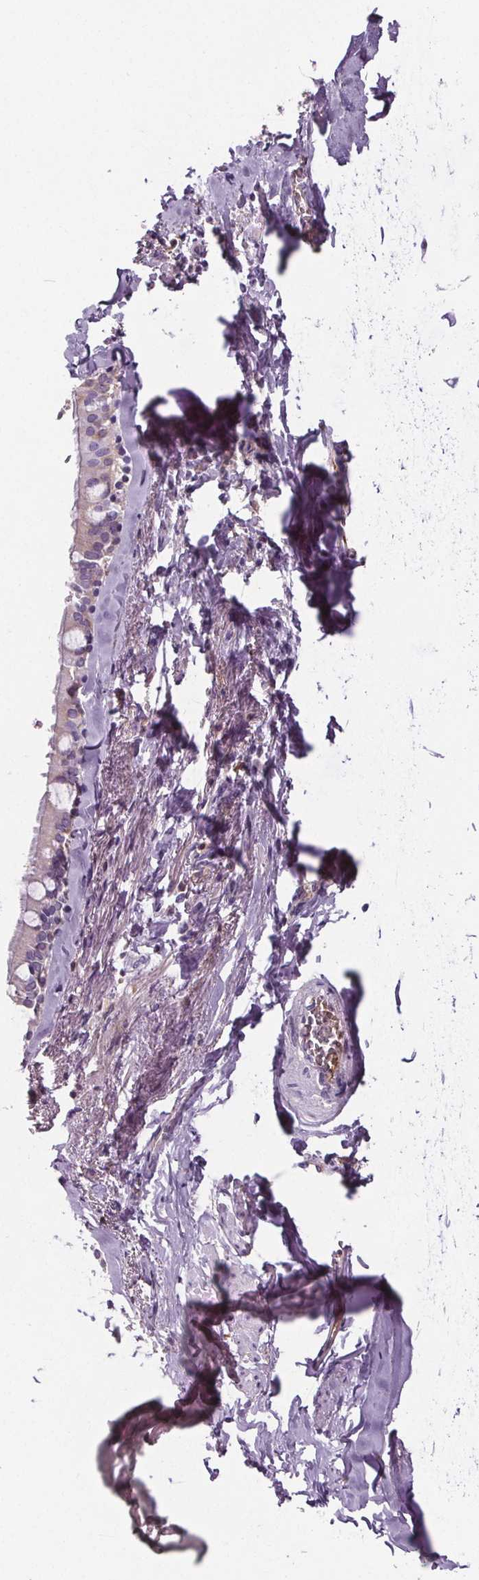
{"staining": {"intensity": "negative", "quantity": "none", "location": "none"}, "tissue": "adipose tissue", "cell_type": "Adipocytes", "image_type": "normal", "snomed": [{"axis": "morphology", "description": "Normal tissue, NOS"}, {"axis": "topography", "description": "Cartilage tissue"}, {"axis": "topography", "description": "Bronchus"}, {"axis": "topography", "description": "Peripheral nerve tissue"}], "caption": "Adipose tissue was stained to show a protein in brown. There is no significant positivity in adipocytes.", "gene": "CD5L", "patient": {"sex": "male", "age": 67}}